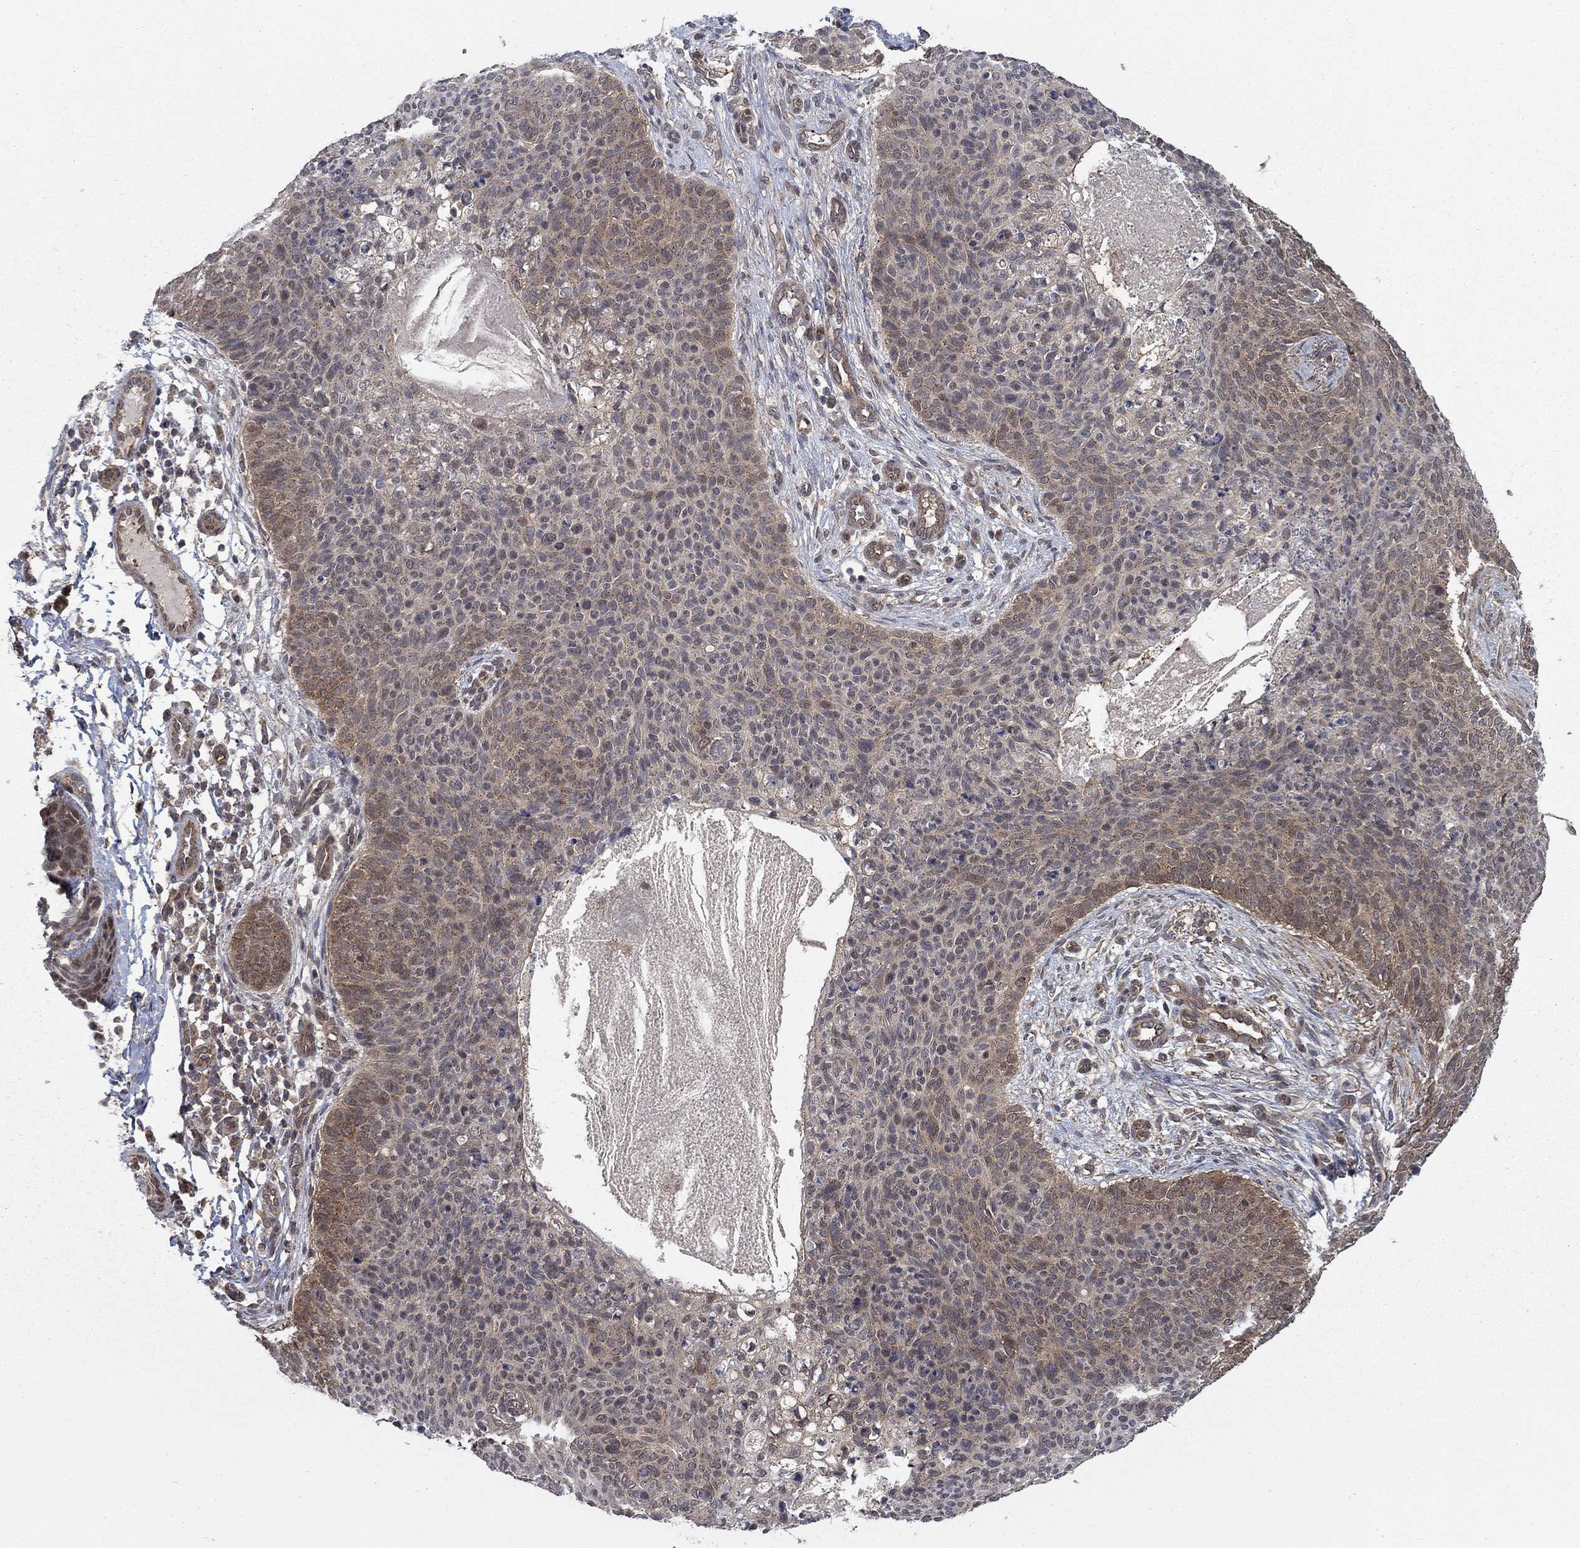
{"staining": {"intensity": "moderate", "quantity": "25%-75%", "location": "cytoplasmic/membranous,nuclear"}, "tissue": "skin cancer", "cell_type": "Tumor cells", "image_type": "cancer", "snomed": [{"axis": "morphology", "description": "Basal cell carcinoma"}, {"axis": "topography", "description": "Skin"}], "caption": "The micrograph exhibits staining of basal cell carcinoma (skin), revealing moderate cytoplasmic/membranous and nuclear protein expression (brown color) within tumor cells.", "gene": "SH3RF1", "patient": {"sex": "male", "age": 64}}